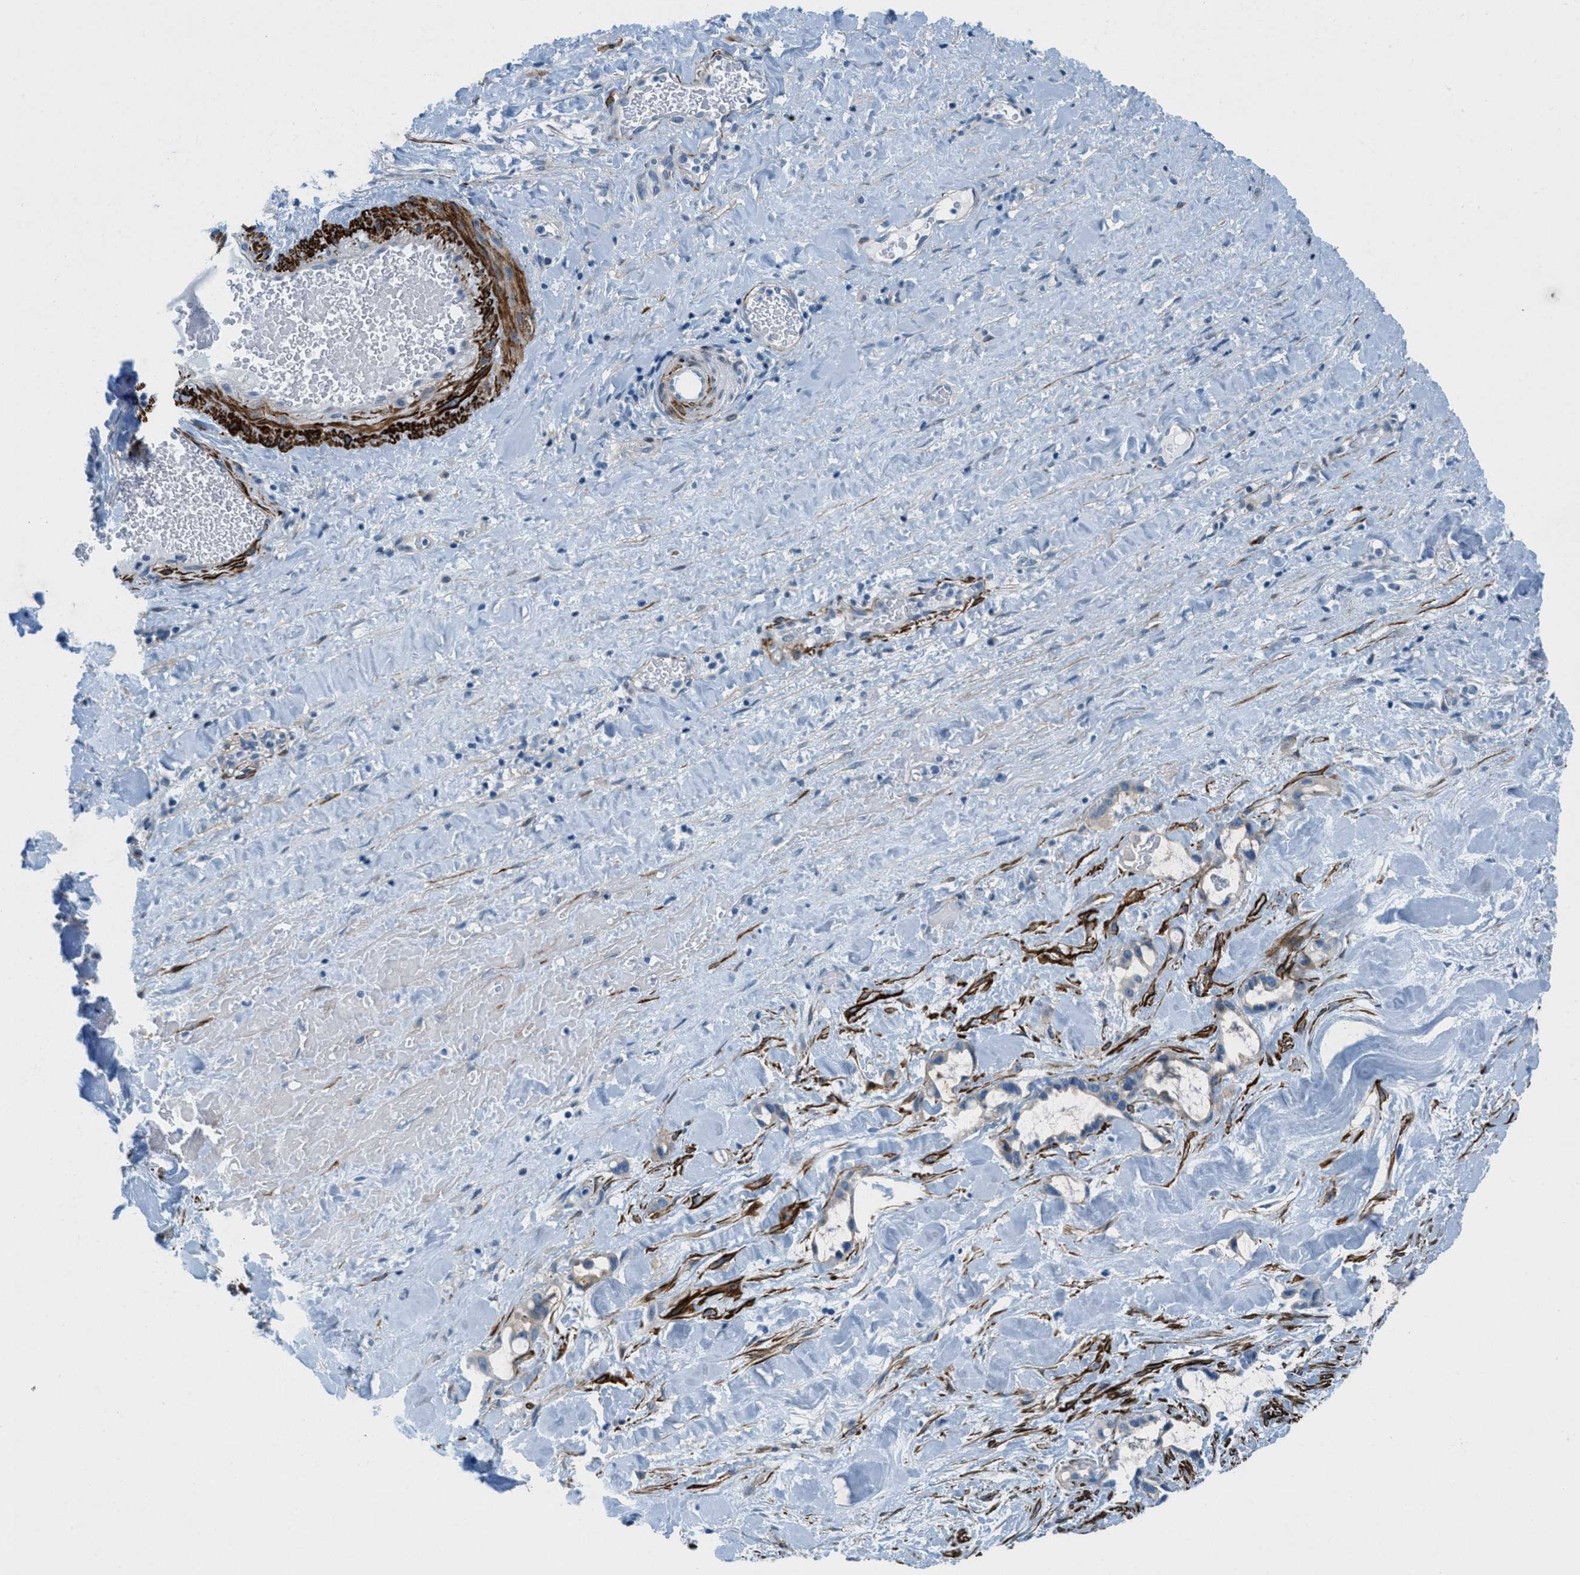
{"staining": {"intensity": "negative", "quantity": "none", "location": "none"}, "tissue": "liver cancer", "cell_type": "Tumor cells", "image_type": "cancer", "snomed": [{"axis": "morphology", "description": "Cholangiocarcinoma"}, {"axis": "topography", "description": "Liver"}], "caption": "A photomicrograph of human cholangiocarcinoma (liver) is negative for staining in tumor cells.", "gene": "MFSD13A", "patient": {"sex": "female", "age": 65}}